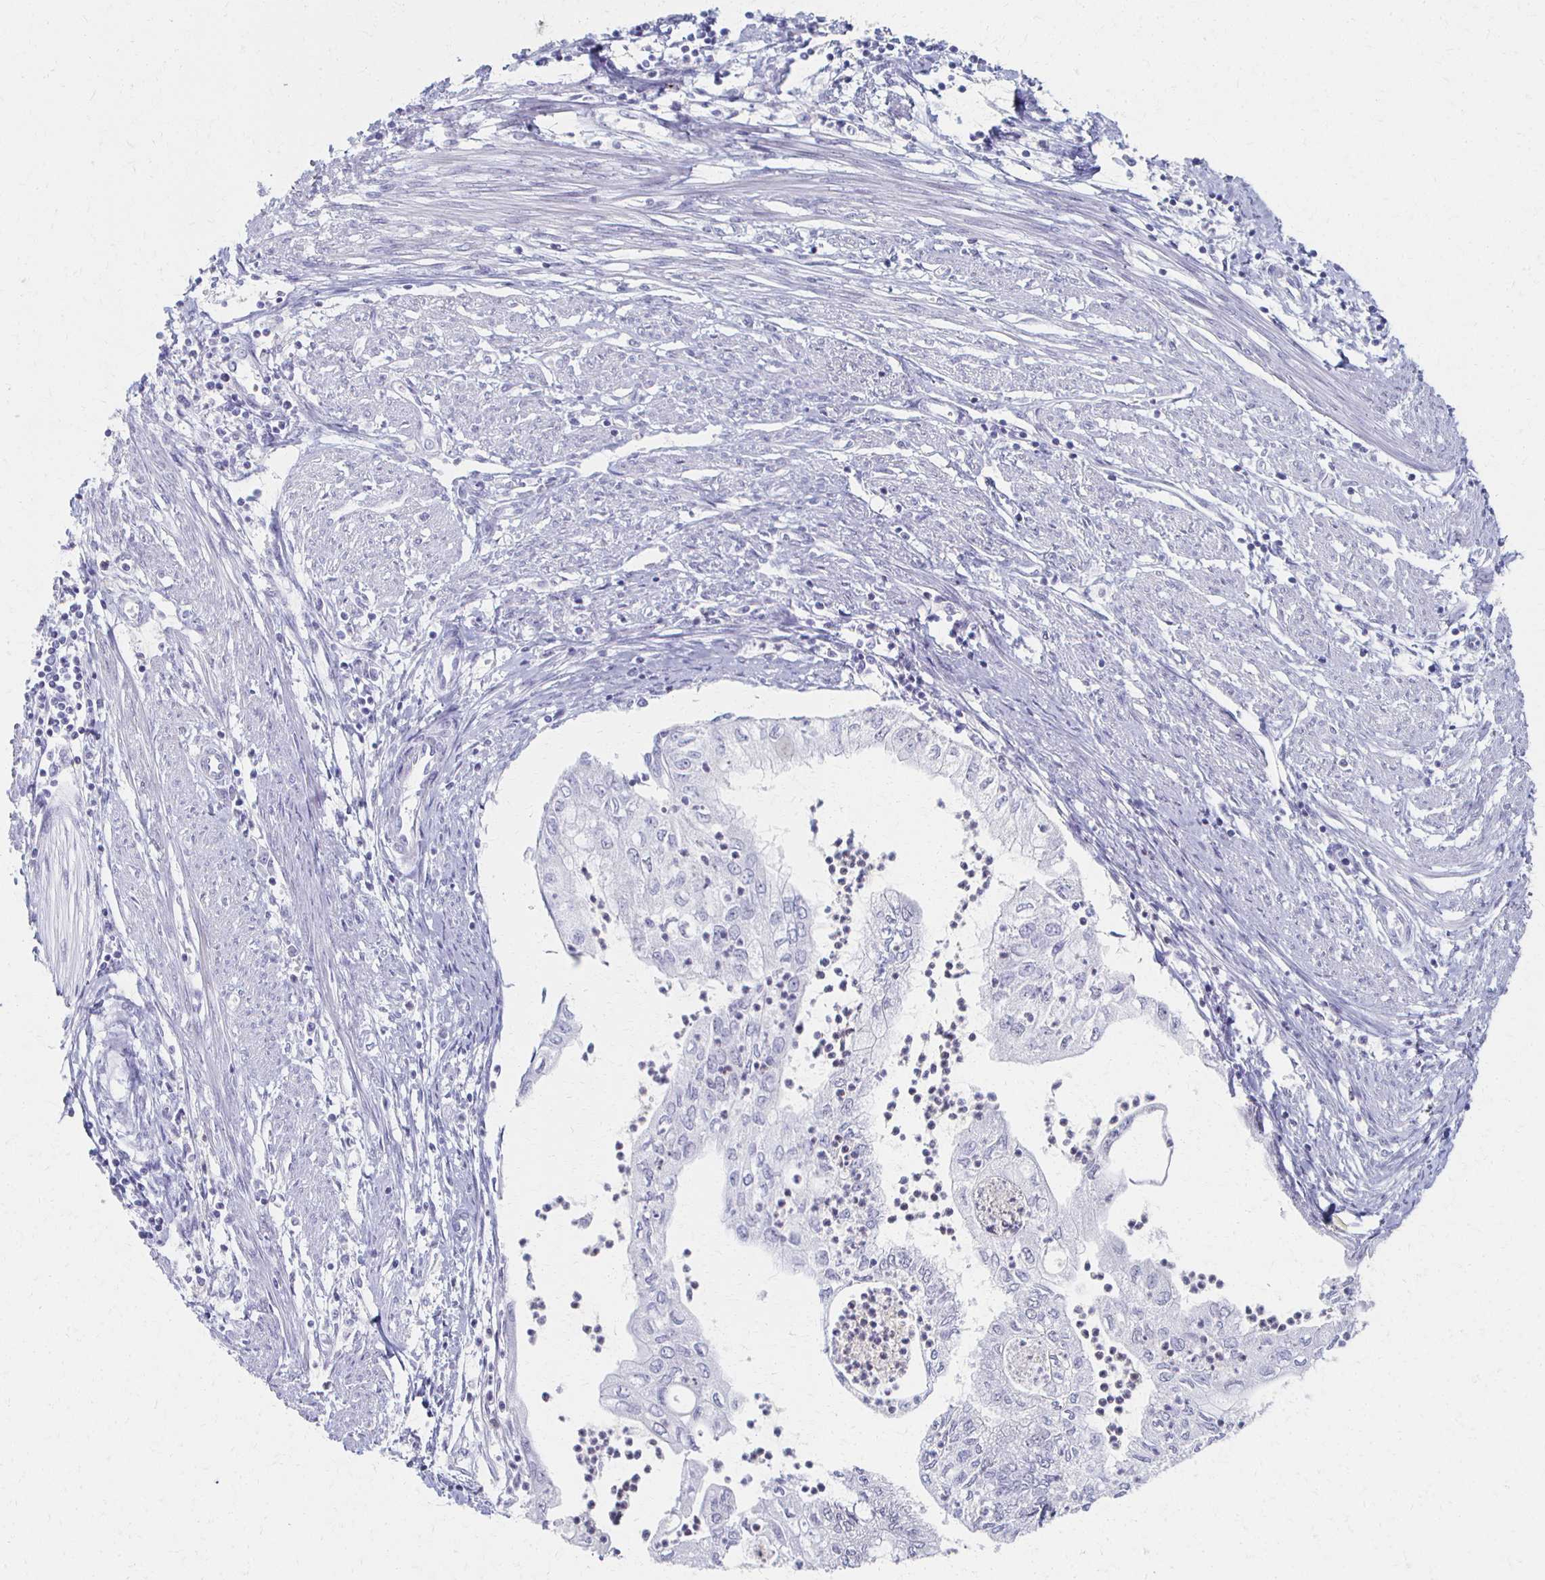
{"staining": {"intensity": "negative", "quantity": "none", "location": "none"}, "tissue": "endometrial cancer", "cell_type": "Tumor cells", "image_type": "cancer", "snomed": [{"axis": "morphology", "description": "Adenocarcinoma, NOS"}, {"axis": "topography", "description": "Endometrium"}], "caption": "The photomicrograph displays no staining of tumor cells in endometrial adenocarcinoma.", "gene": "CXCR2", "patient": {"sex": "female", "age": 75}}